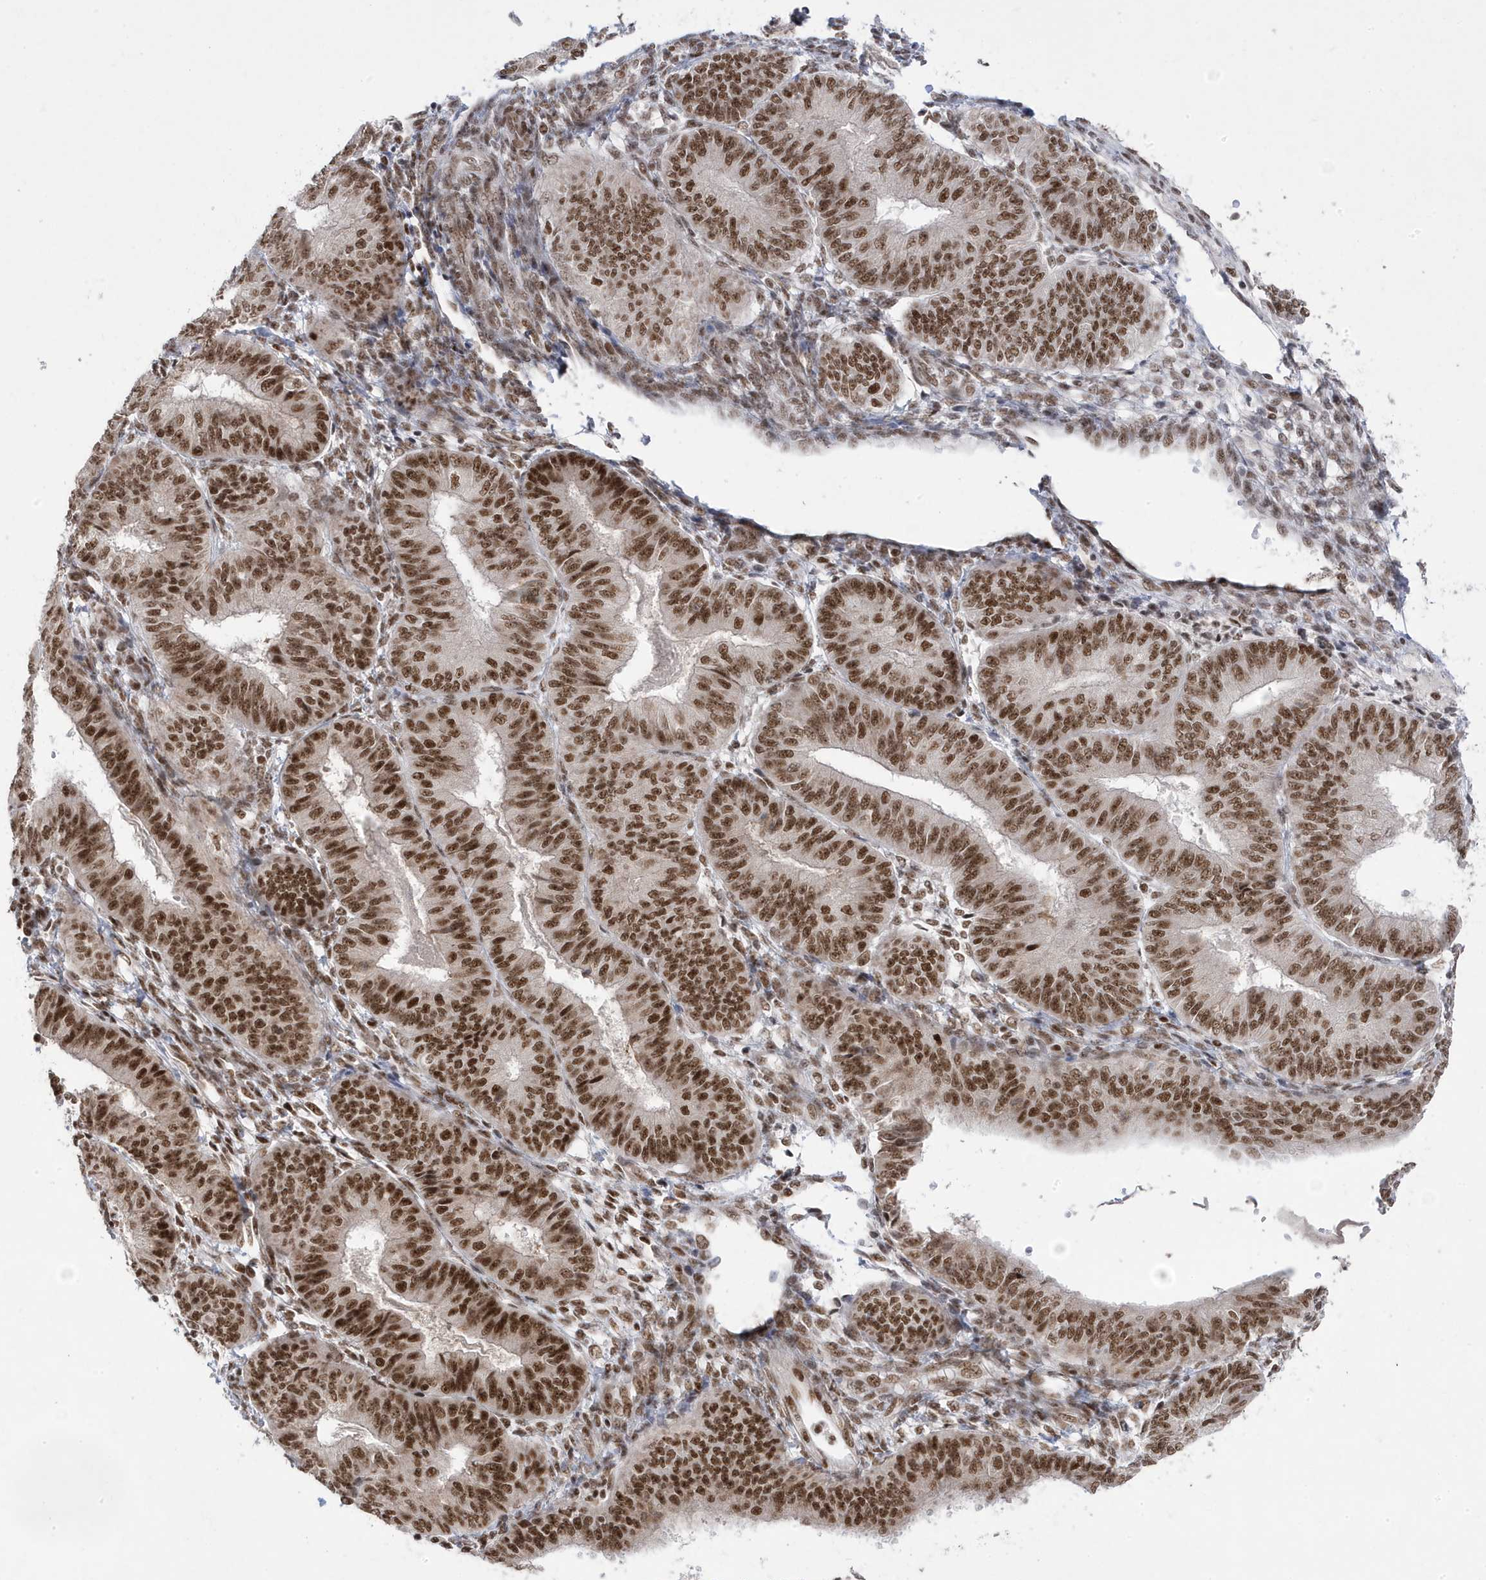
{"staining": {"intensity": "strong", "quantity": ">75%", "location": "nuclear"}, "tissue": "endometrial cancer", "cell_type": "Tumor cells", "image_type": "cancer", "snomed": [{"axis": "morphology", "description": "Adenocarcinoma, NOS"}, {"axis": "topography", "description": "Endometrium"}], "caption": "Immunohistochemical staining of human endometrial cancer shows high levels of strong nuclear protein positivity in about >75% of tumor cells.", "gene": "MTREX", "patient": {"sex": "female", "age": 58}}